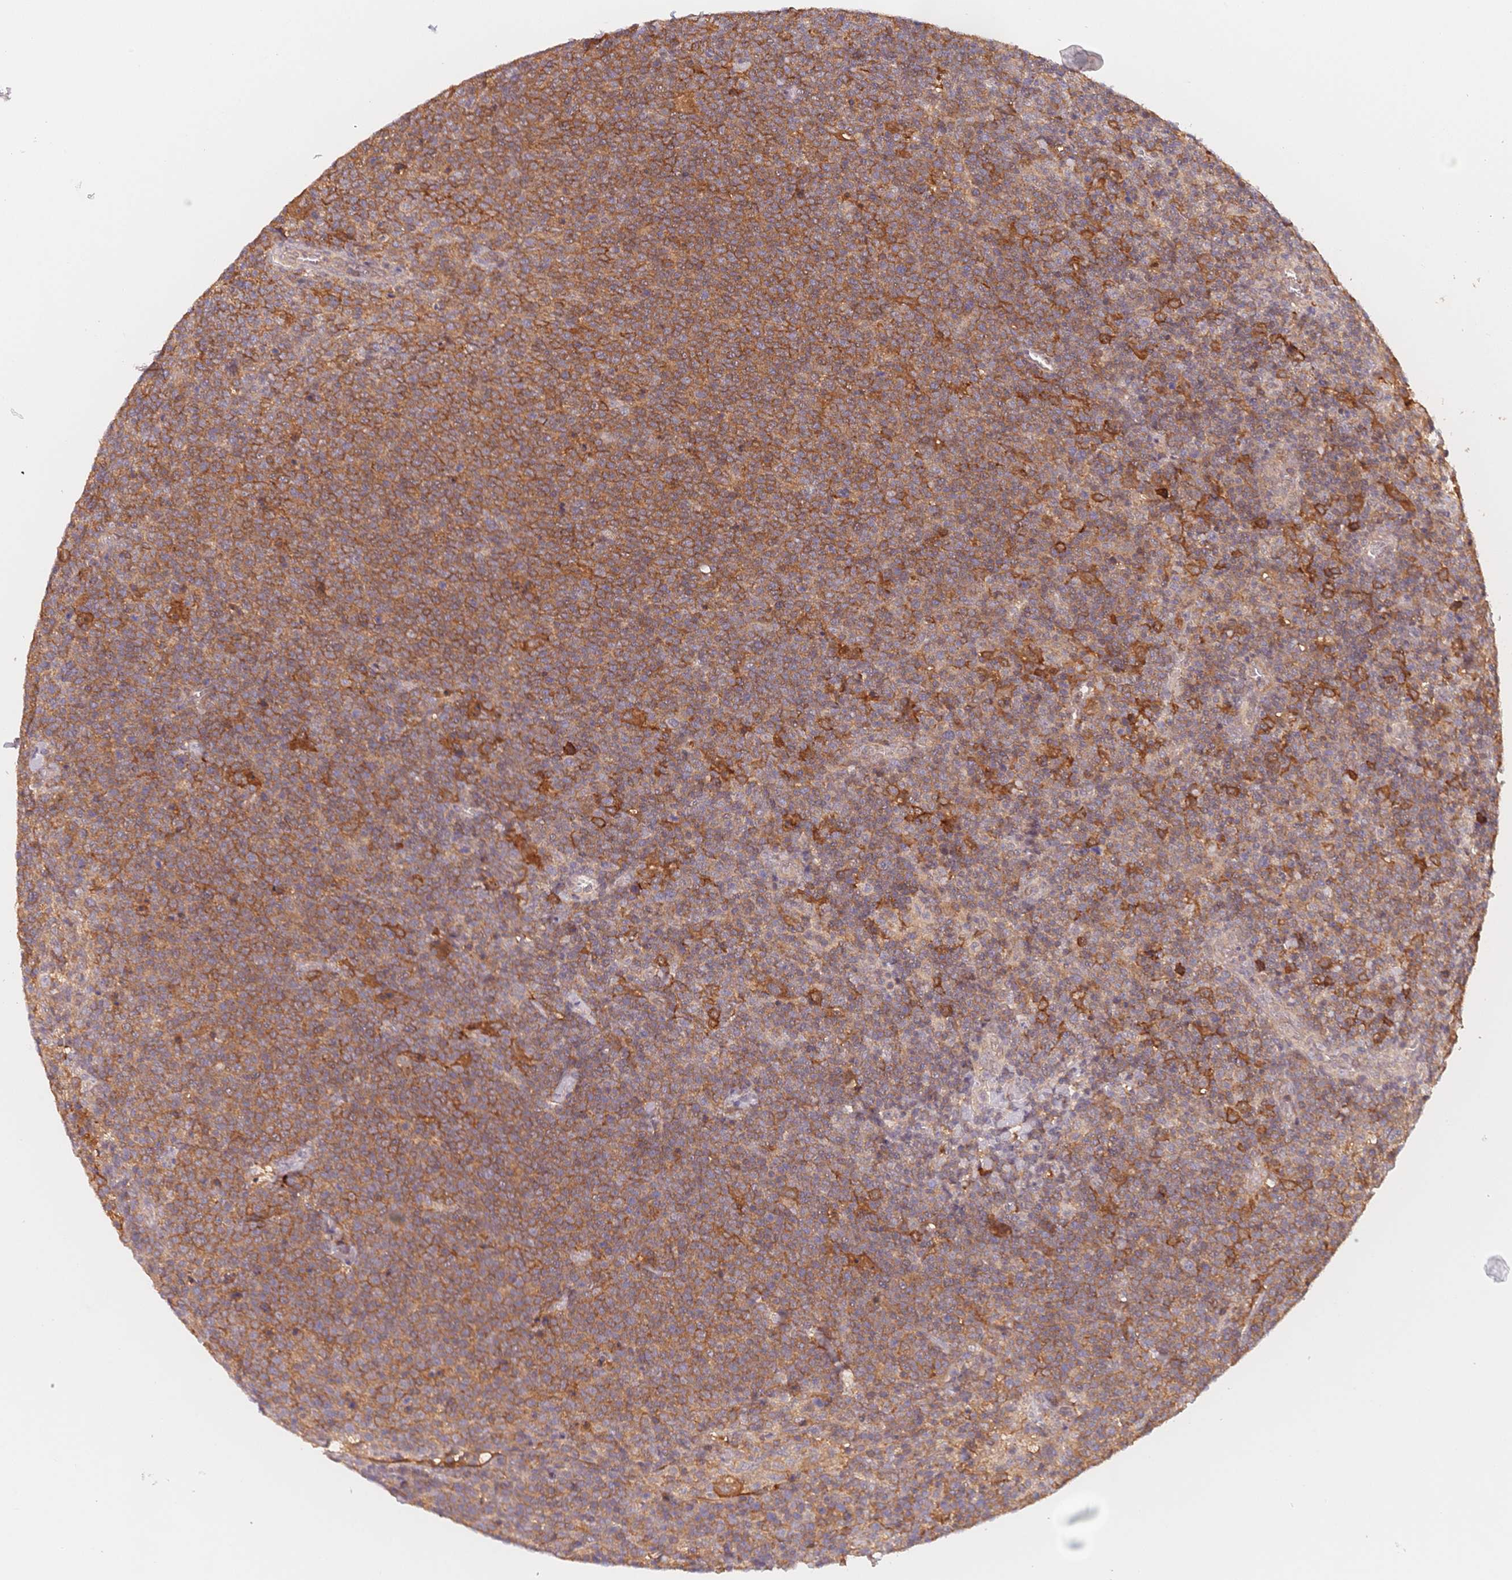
{"staining": {"intensity": "moderate", "quantity": ">75%", "location": "cytoplasmic/membranous"}, "tissue": "lymphoma", "cell_type": "Tumor cells", "image_type": "cancer", "snomed": [{"axis": "morphology", "description": "Malignant lymphoma, non-Hodgkin's type, High grade"}, {"axis": "topography", "description": "Lymph node"}], "caption": "Malignant lymphoma, non-Hodgkin's type (high-grade) stained for a protein reveals moderate cytoplasmic/membranous positivity in tumor cells.", "gene": "C12orf75", "patient": {"sex": "male", "age": 61}}